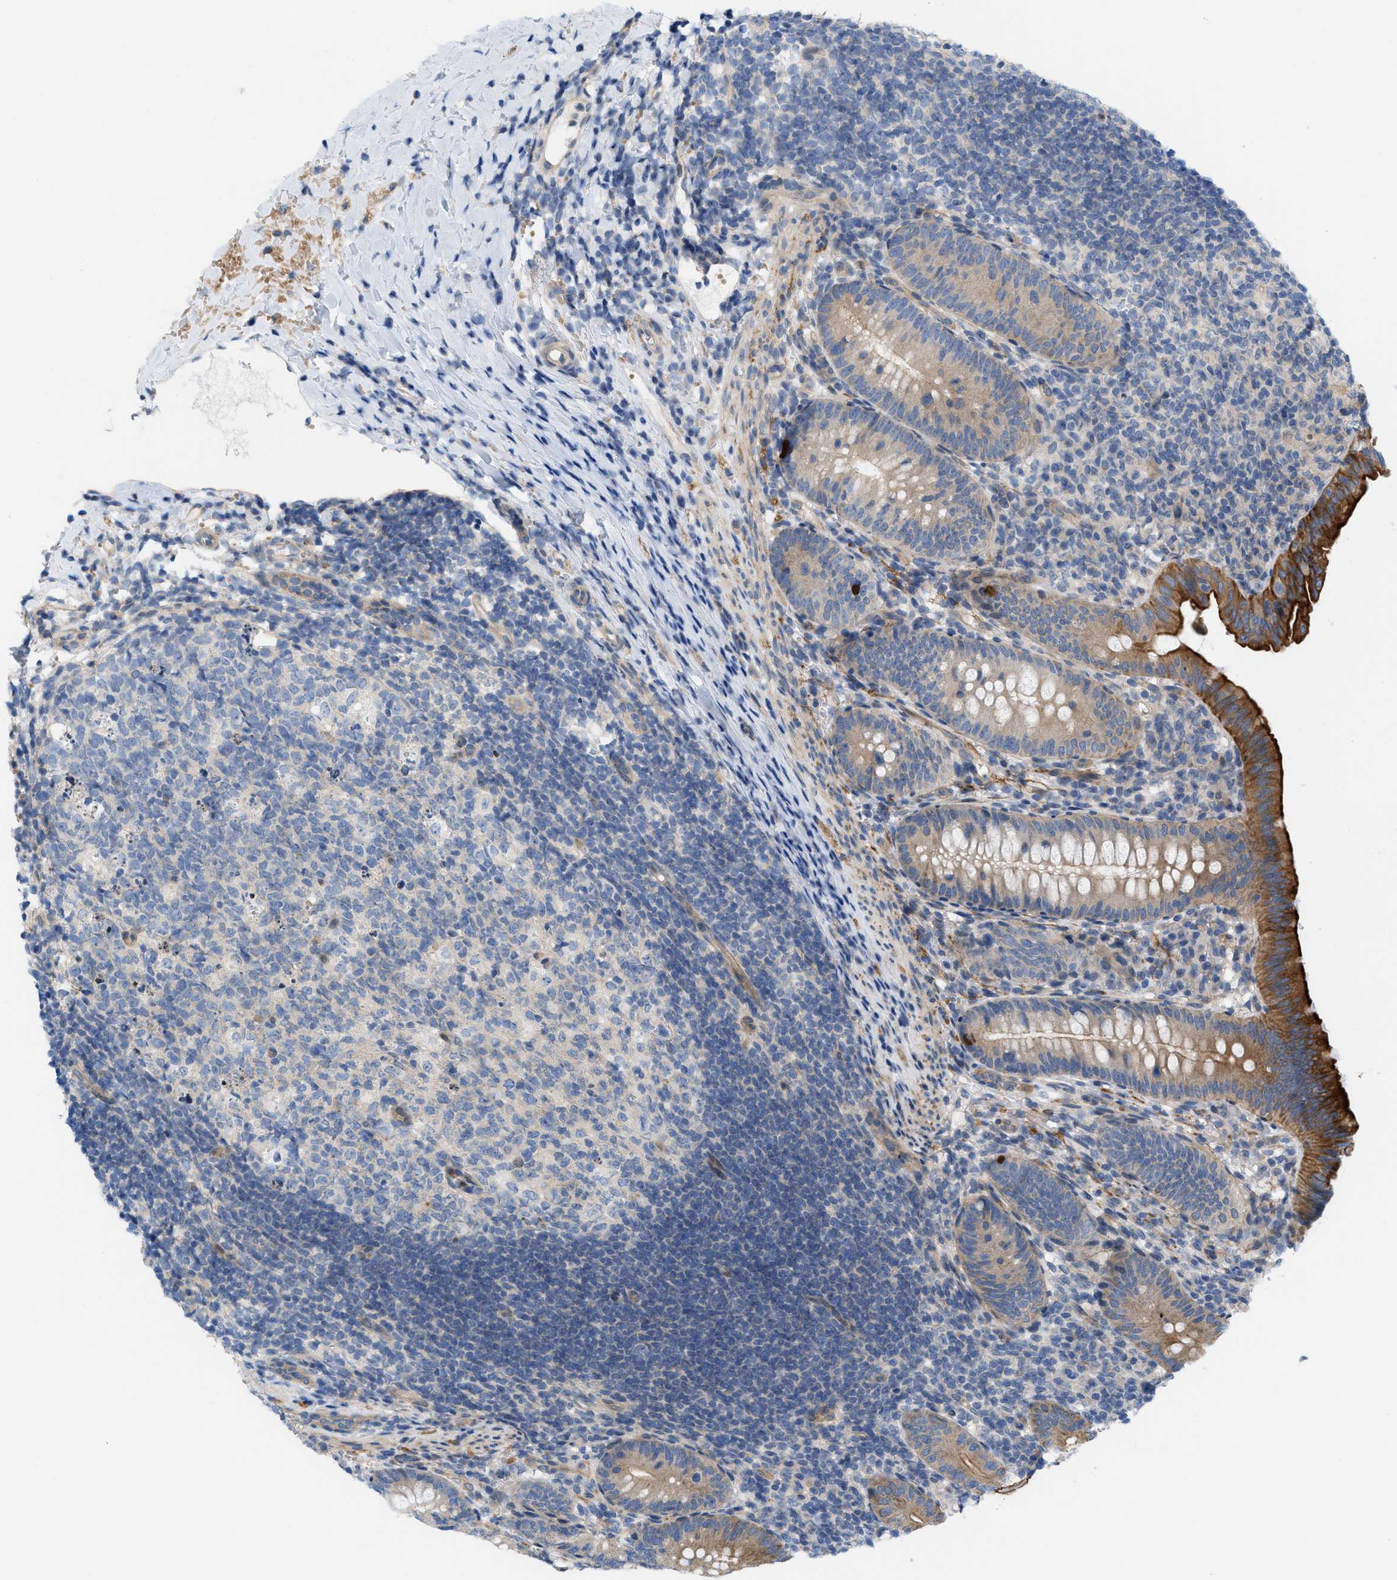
{"staining": {"intensity": "strong", "quantity": "<25%", "location": "cytoplasmic/membranous"}, "tissue": "appendix", "cell_type": "Glandular cells", "image_type": "normal", "snomed": [{"axis": "morphology", "description": "Normal tissue, NOS"}, {"axis": "topography", "description": "Appendix"}], "caption": "An immunohistochemistry (IHC) micrograph of unremarkable tissue is shown. Protein staining in brown highlights strong cytoplasmic/membranous positivity in appendix within glandular cells. The staining was performed using DAB (3,3'-diaminobenzidine), with brown indicating positive protein expression. Nuclei are stained blue with hematoxylin.", "gene": "NDEL1", "patient": {"sex": "male", "age": 1}}